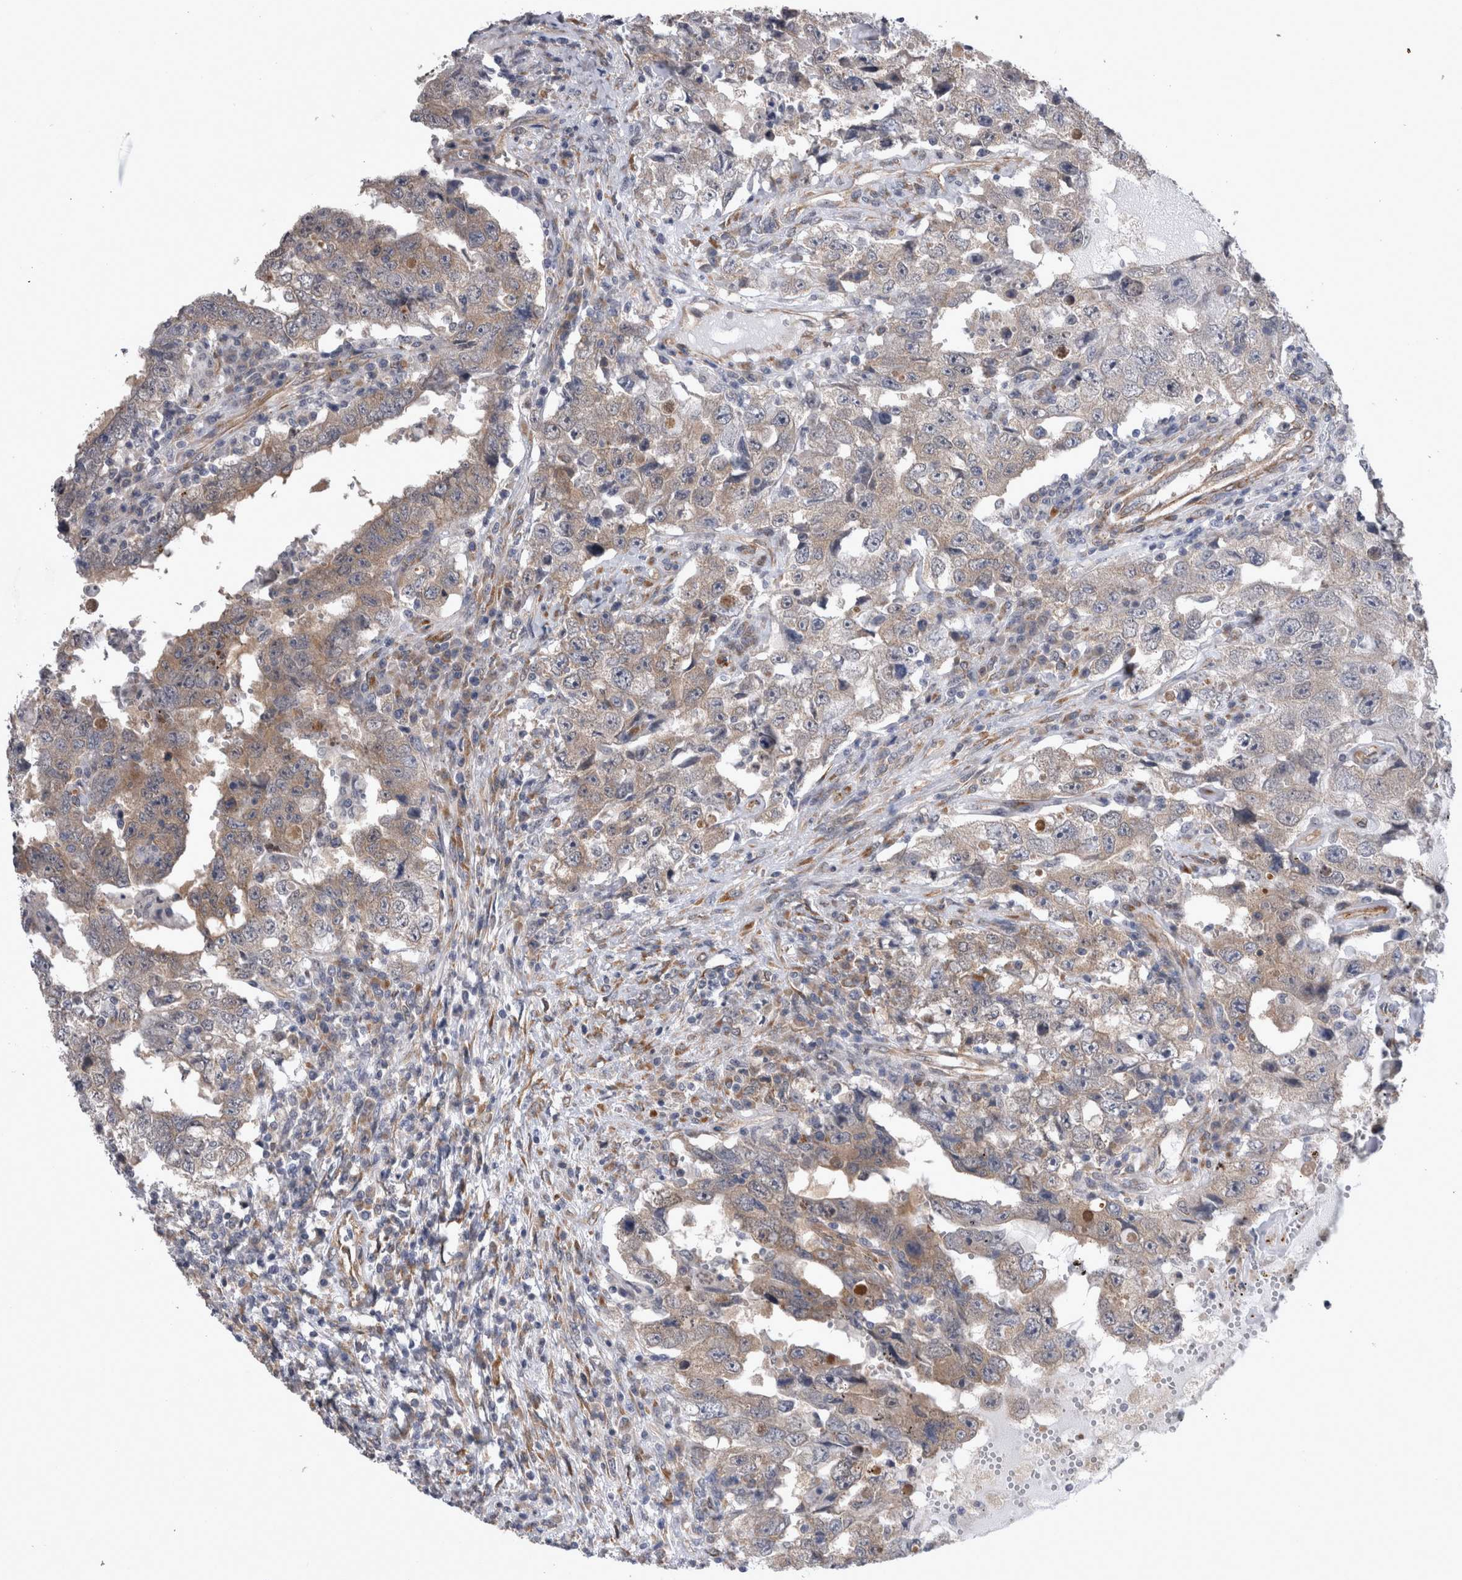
{"staining": {"intensity": "weak", "quantity": "25%-75%", "location": "cytoplasmic/membranous"}, "tissue": "testis cancer", "cell_type": "Tumor cells", "image_type": "cancer", "snomed": [{"axis": "morphology", "description": "Carcinoma, Embryonal, NOS"}, {"axis": "topography", "description": "Testis"}], "caption": "Approximately 25%-75% of tumor cells in testis cancer exhibit weak cytoplasmic/membranous protein staining as visualized by brown immunohistochemical staining.", "gene": "DDX6", "patient": {"sex": "male", "age": 26}}